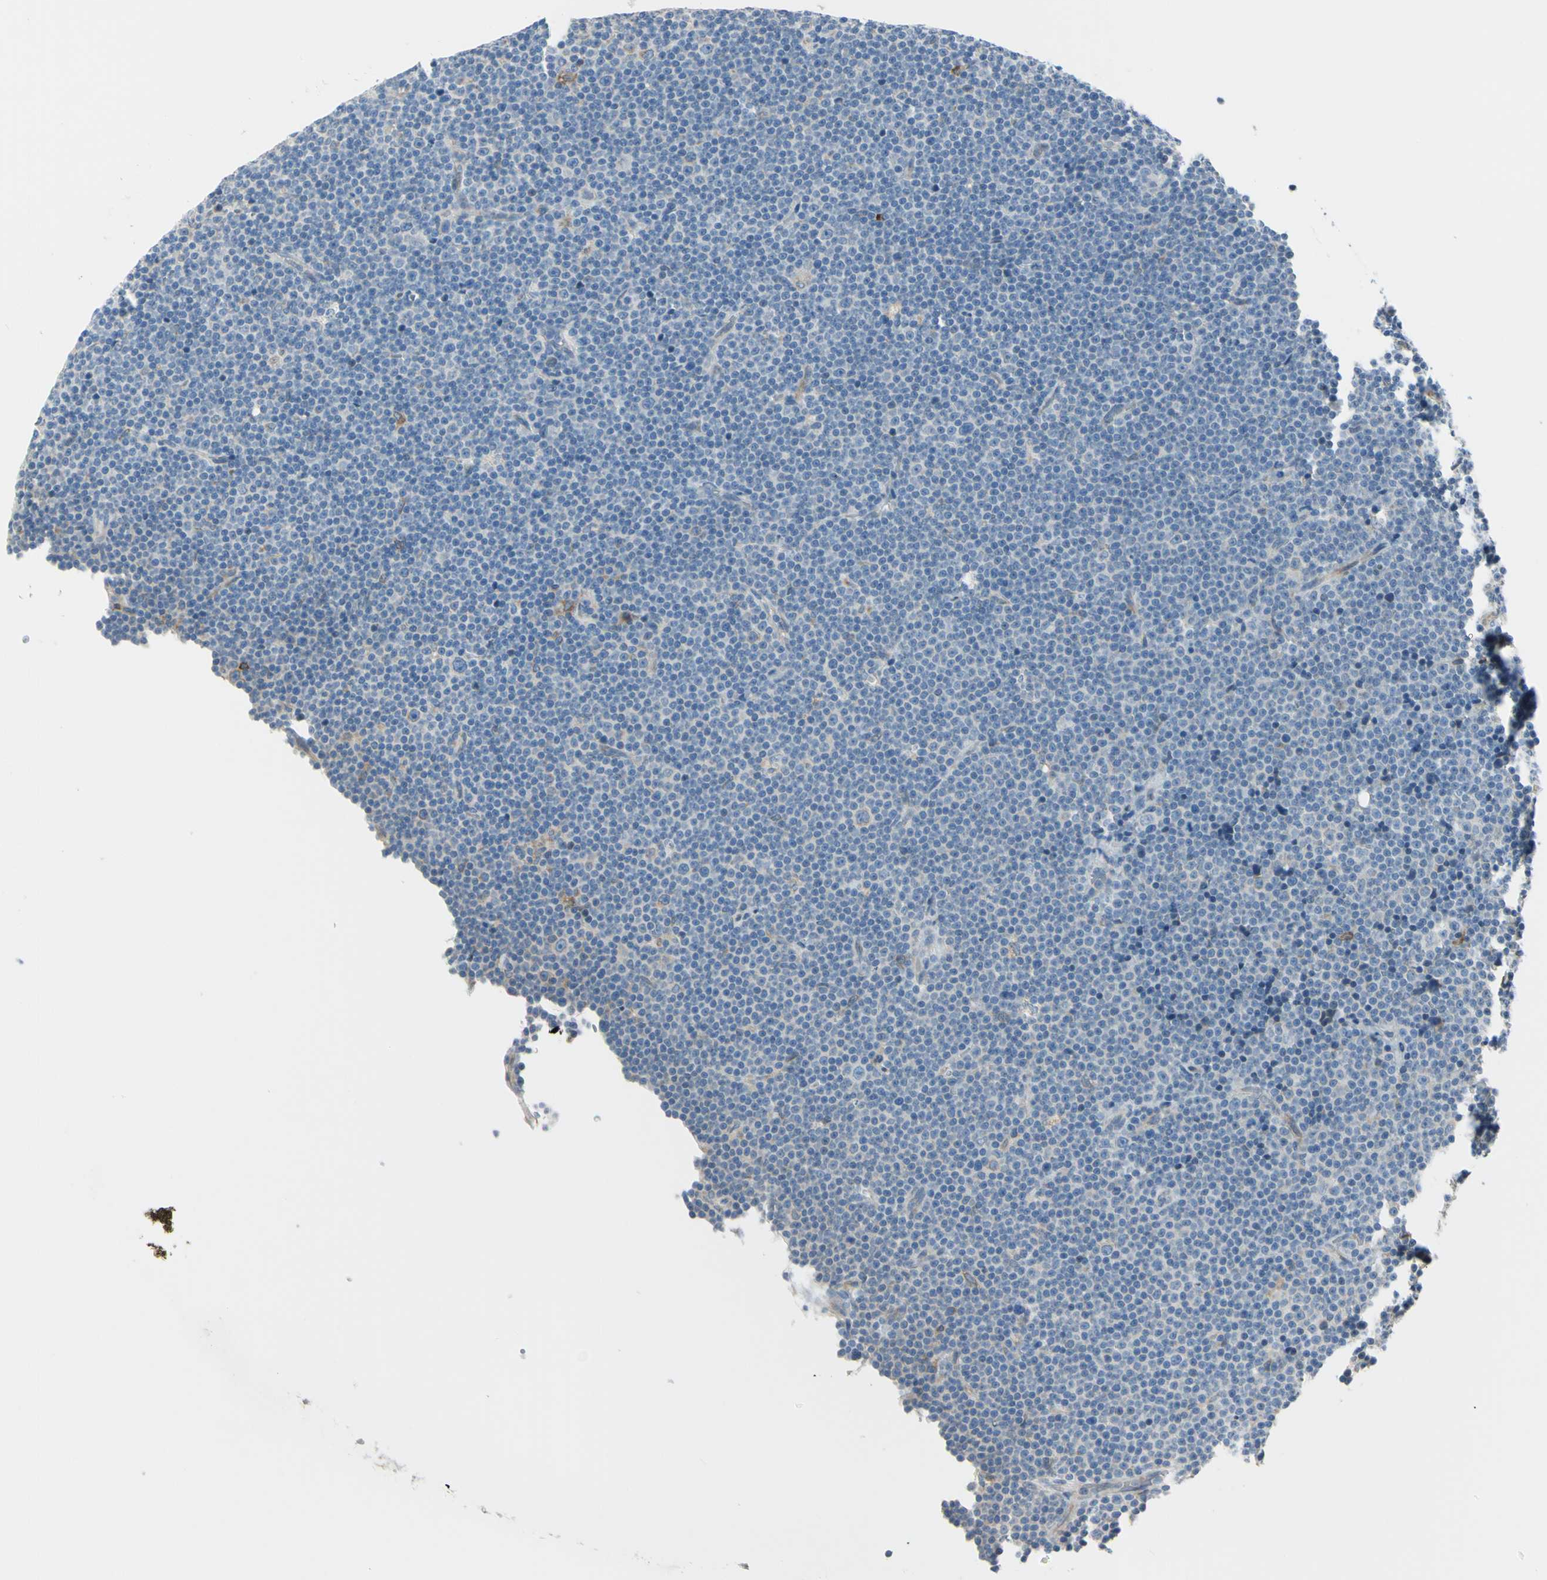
{"staining": {"intensity": "weak", "quantity": "<25%", "location": "cytoplasmic/membranous"}, "tissue": "lymphoma", "cell_type": "Tumor cells", "image_type": "cancer", "snomed": [{"axis": "morphology", "description": "Malignant lymphoma, non-Hodgkin's type, Low grade"}, {"axis": "topography", "description": "Lymph node"}], "caption": "Immunohistochemistry of low-grade malignant lymphoma, non-Hodgkin's type exhibits no positivity in tumor cells.", "gene": "SELENOS", "patient": {"sex": "female", "age": 67}}